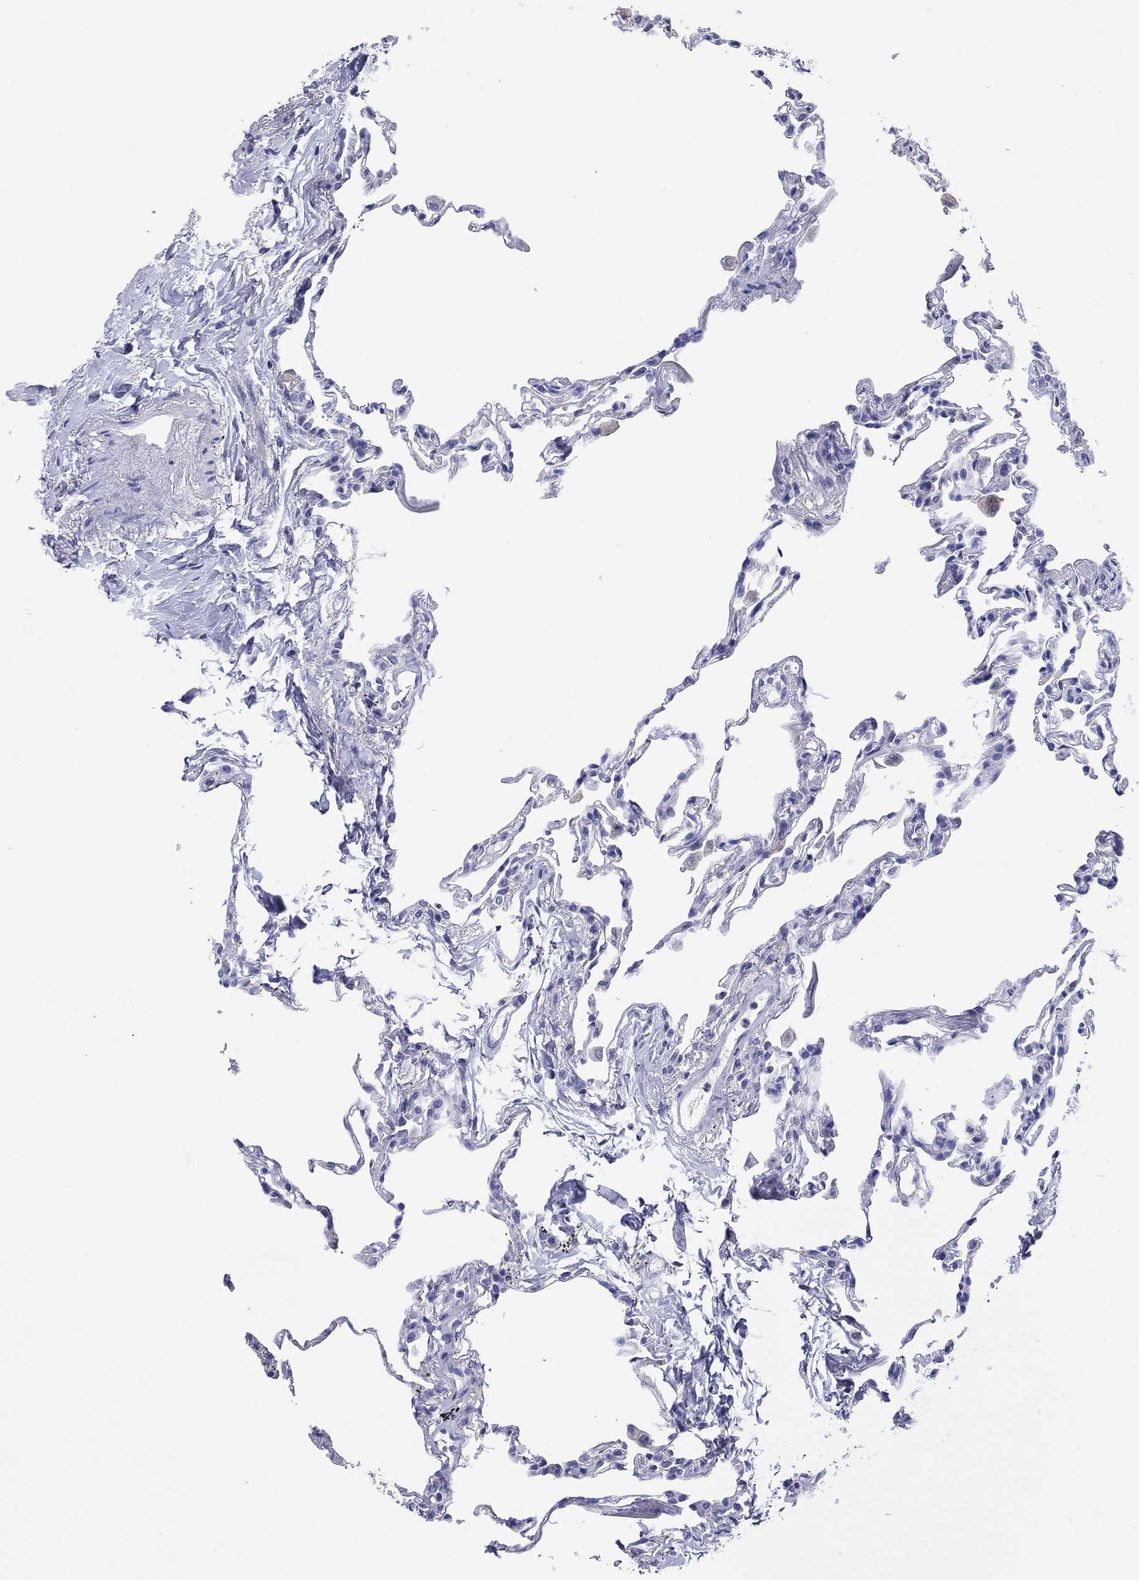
{"staining": {"intensity": "negative", "quantity": "none", "location": "none"}, "tissue": "lung", "cell_type": "Alveolar cells", "image_type": "normal", "snomed": [{"axis": "morphology", "description": "Normal tissue, NOS"}, {"axis": "topography", "description": "Lung"}], "caption": "This is an immunohistochemistry image of unremarkable lung. There is no expression in alveolar cells.", "gene": "HDC", "patient": {"sex": "female", "age": 57}}